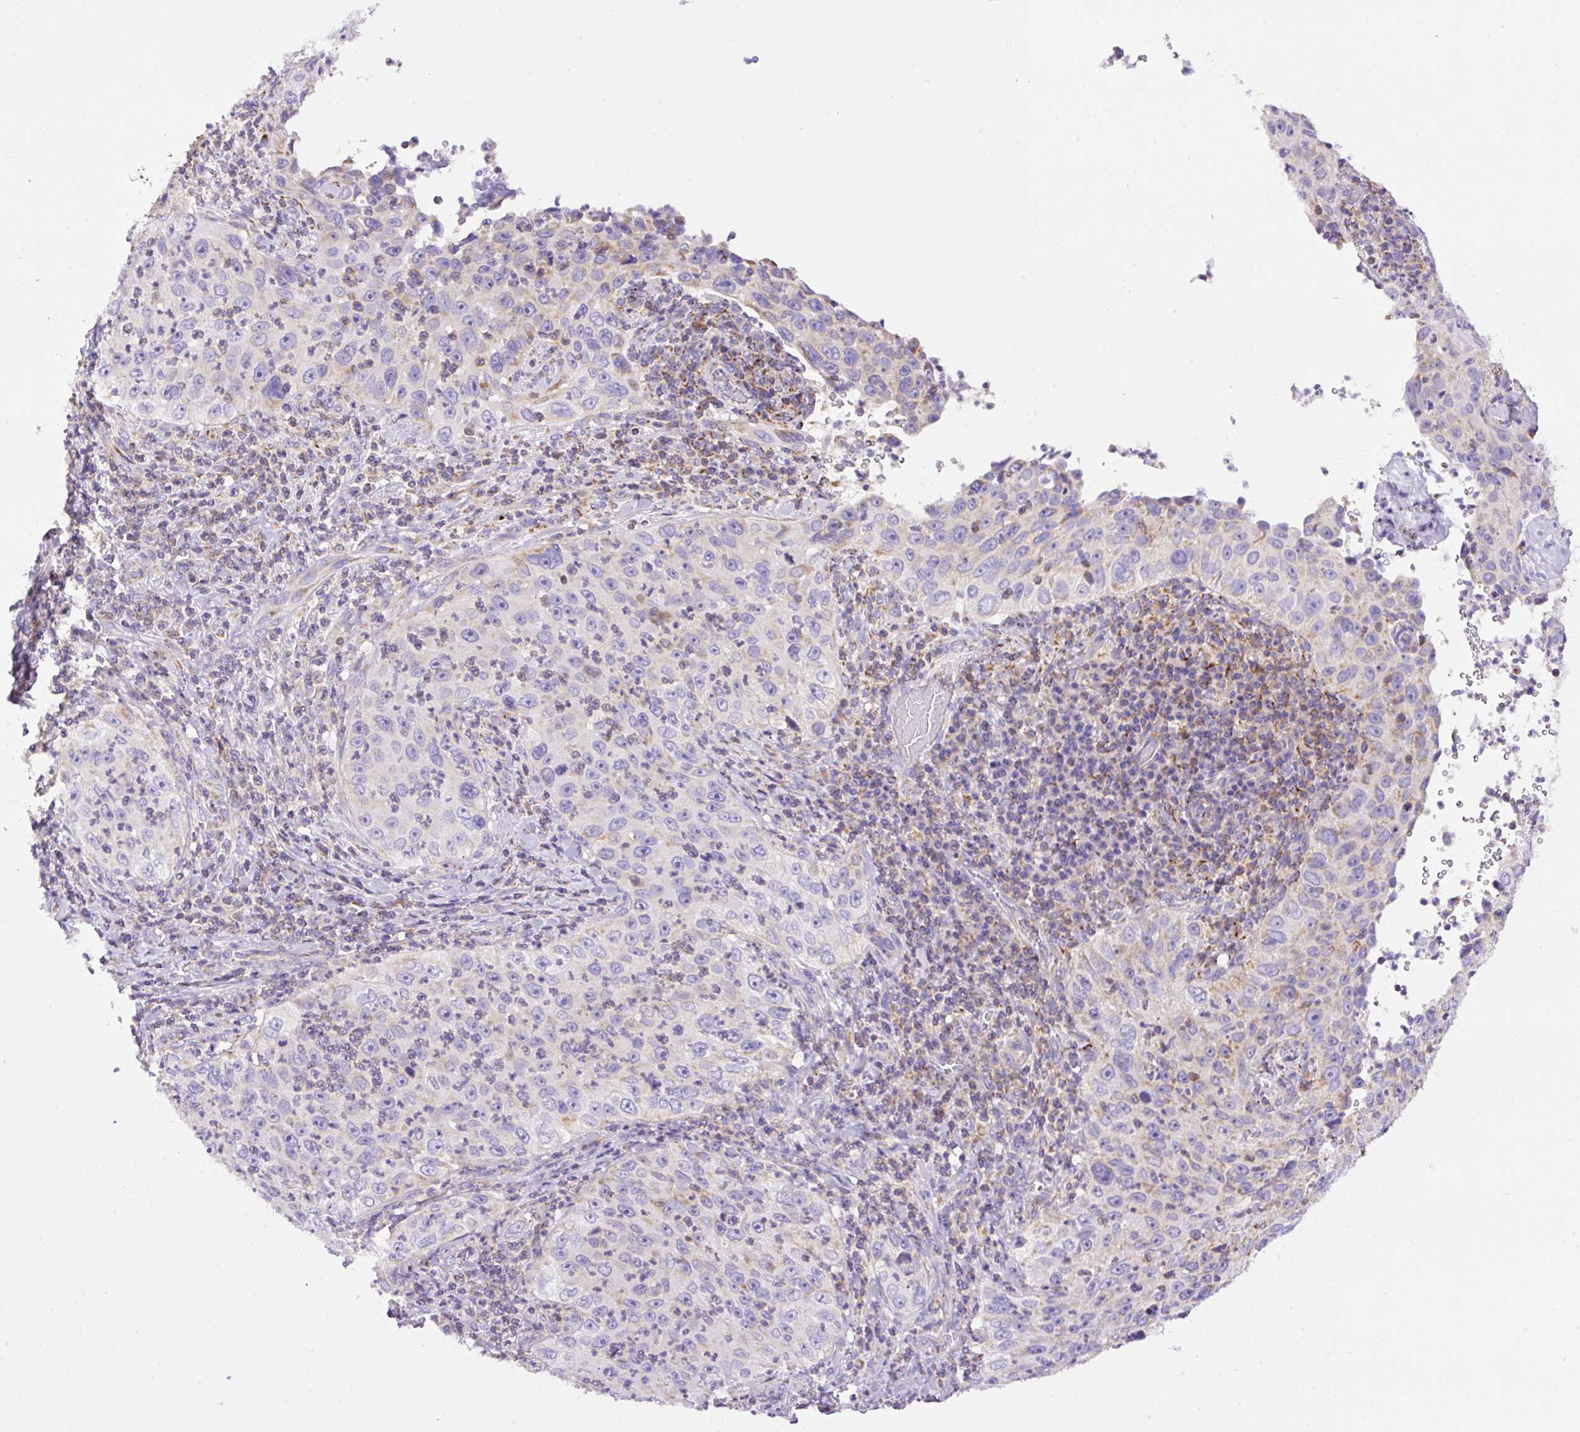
{"staining": {"intensity": "weak", "quantity": "<25%", "location": "cytoplasmic/membranous"}, "tissue": "cervical cancer", "cell_type": "Tumor cells", "image_type": "cancer", "snomed": [{"axis": "morphology", "description": "Squamous cell carcinoma, NOS"}, {"axis": "topography", "description": "Cervix"}], "caption": "IHC of cervical cancer (squamous cell carcinoma) shows no staining in tumor cells.", "gene": "NF1", "patient": {"sex": "female", "age": 30}}